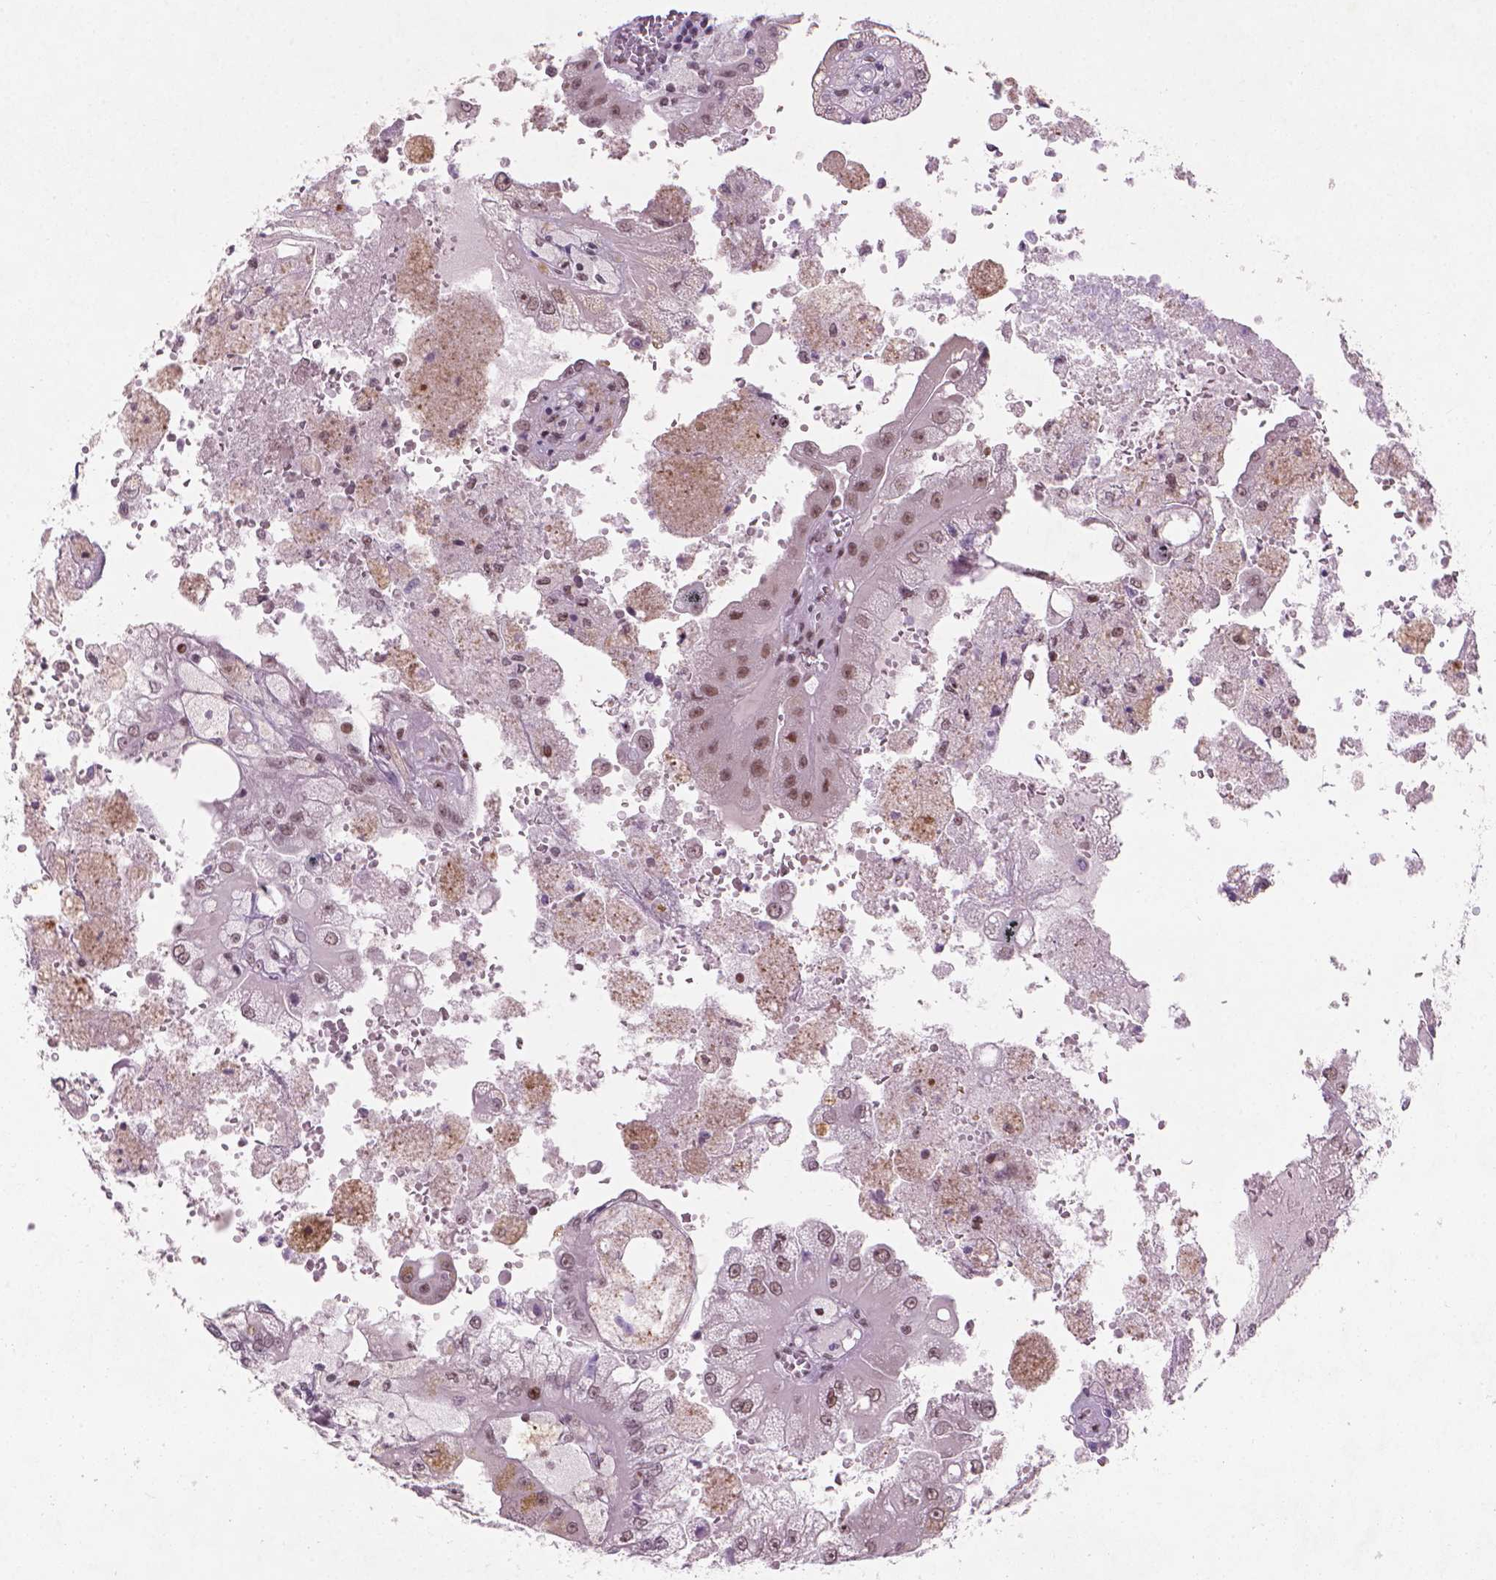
{"staining": {"intensity": "weak", "quantity": ">75%", "location": "nuclear"}, "tissue": "renal cancer", "cell_type": "Tumor cells", "image_type": "cancer", "snomed": [{"axis": "morphology", "description": "Adenocarcinoma, NOS"}, {"axis": "topography", "description": "Kidney"}], "caption": "Tumor cells display weak nuclear positivity in approximately >75% of cells in renal adenocarcinoma. (Stains: DAB in brown, nuclei in blue, Microscopy: brightfield microscopy at high magnification).", "gene": "HES7", "patient": {"sex": "male", "age": 58}}